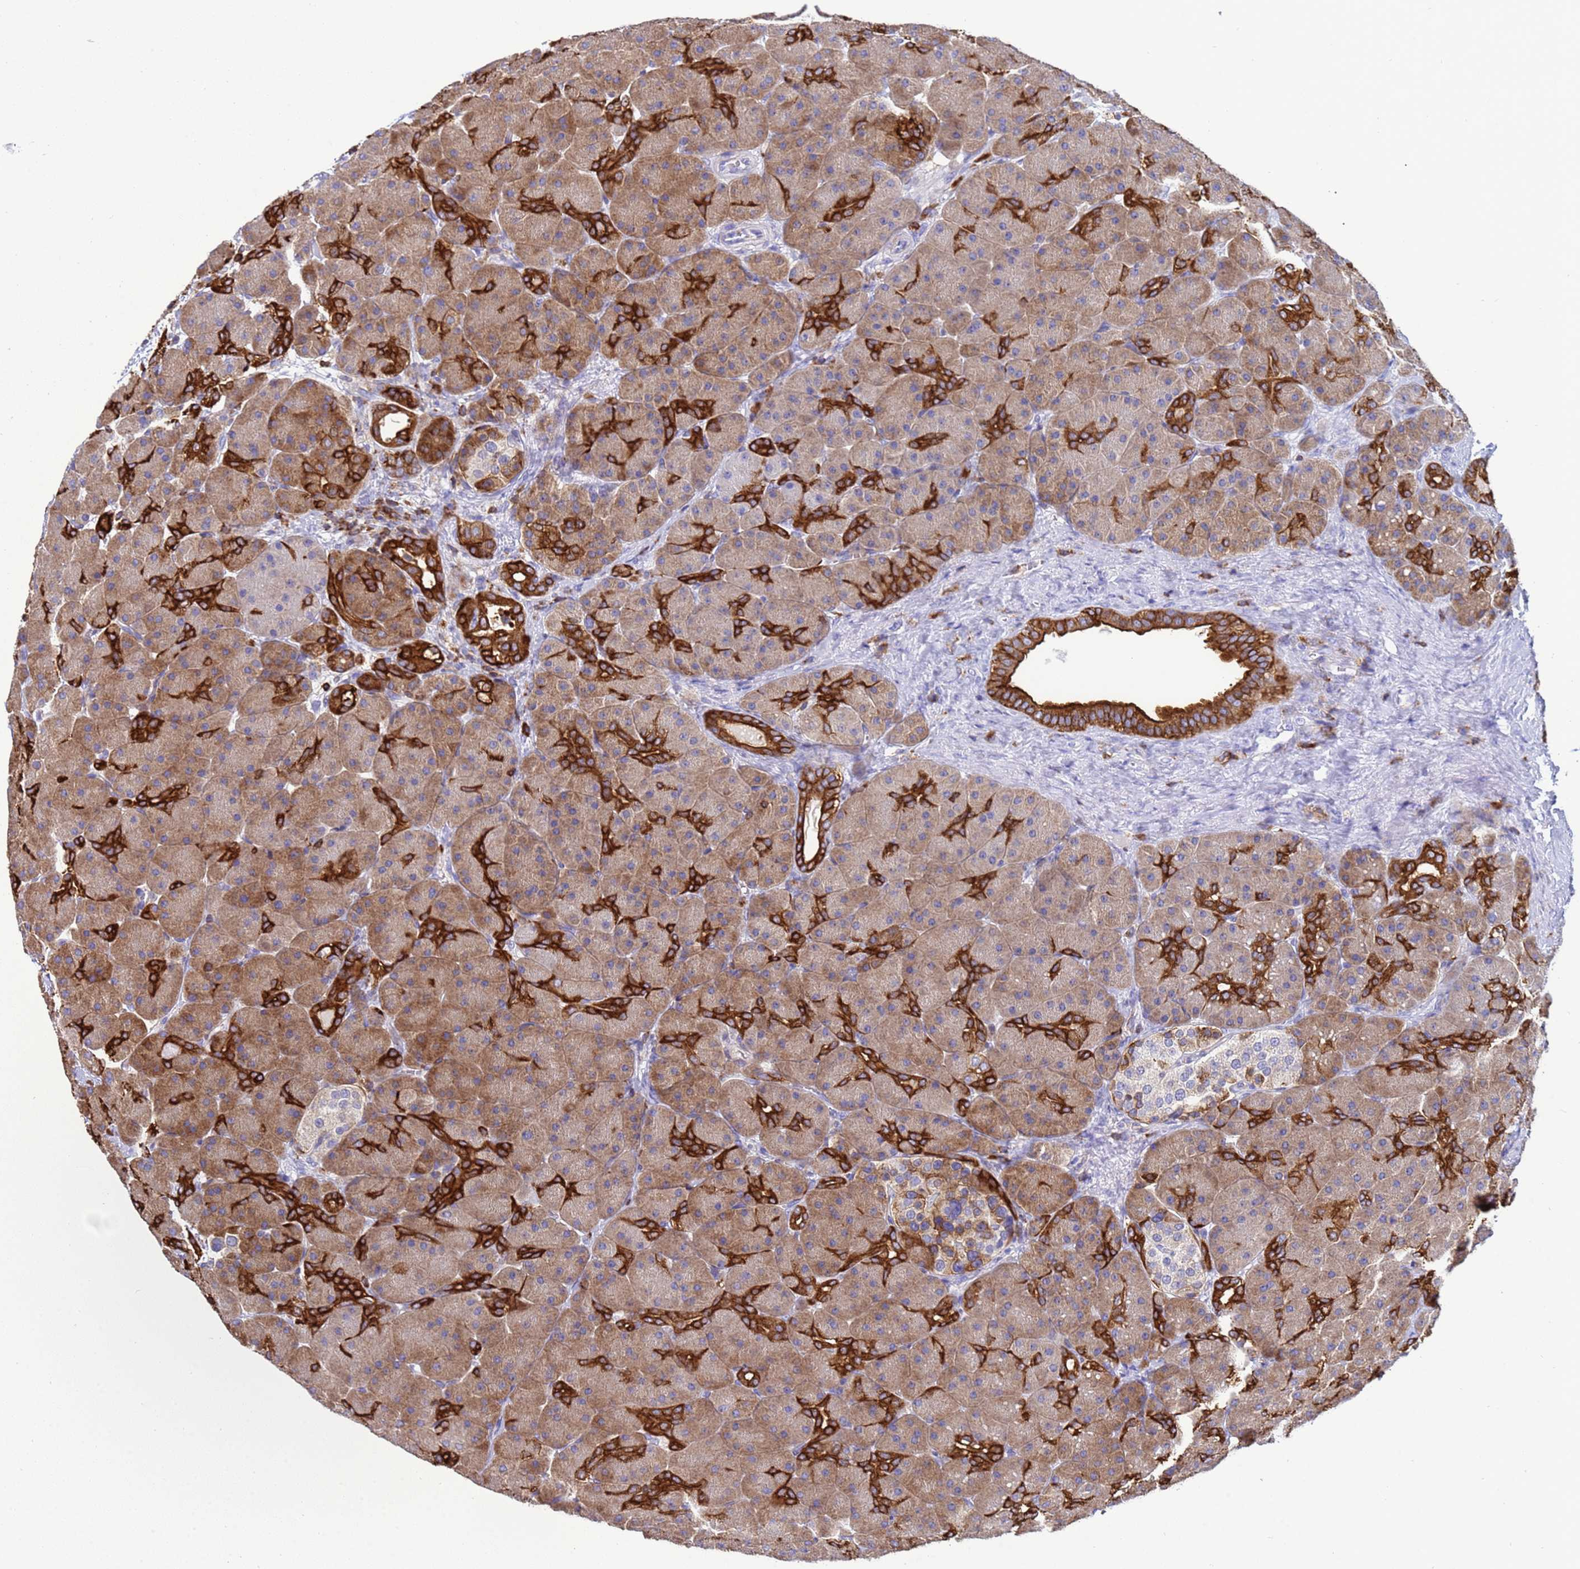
{"staining": {"intensity": "strong", "quantity": "25%-75%", "location": "cytoplasmic/membranous"}, "tissue": "pancreas", "cell_type": "Exocrine glandular cells", "image_type": "normal", "snomed": [{"axis": "morphology", "description": "Normal tissue, NOS"}, {"axis": "topography", "description": "Pancreas"}], "caption": "Brown immunohistochemical staining in benign pancreas reveals strong cytoplasmic/membranous expression in approximately 25%-75% of exocrine glandular cells.", "gene": "EZR", "patient": {"sex": "male", "age": 66}}